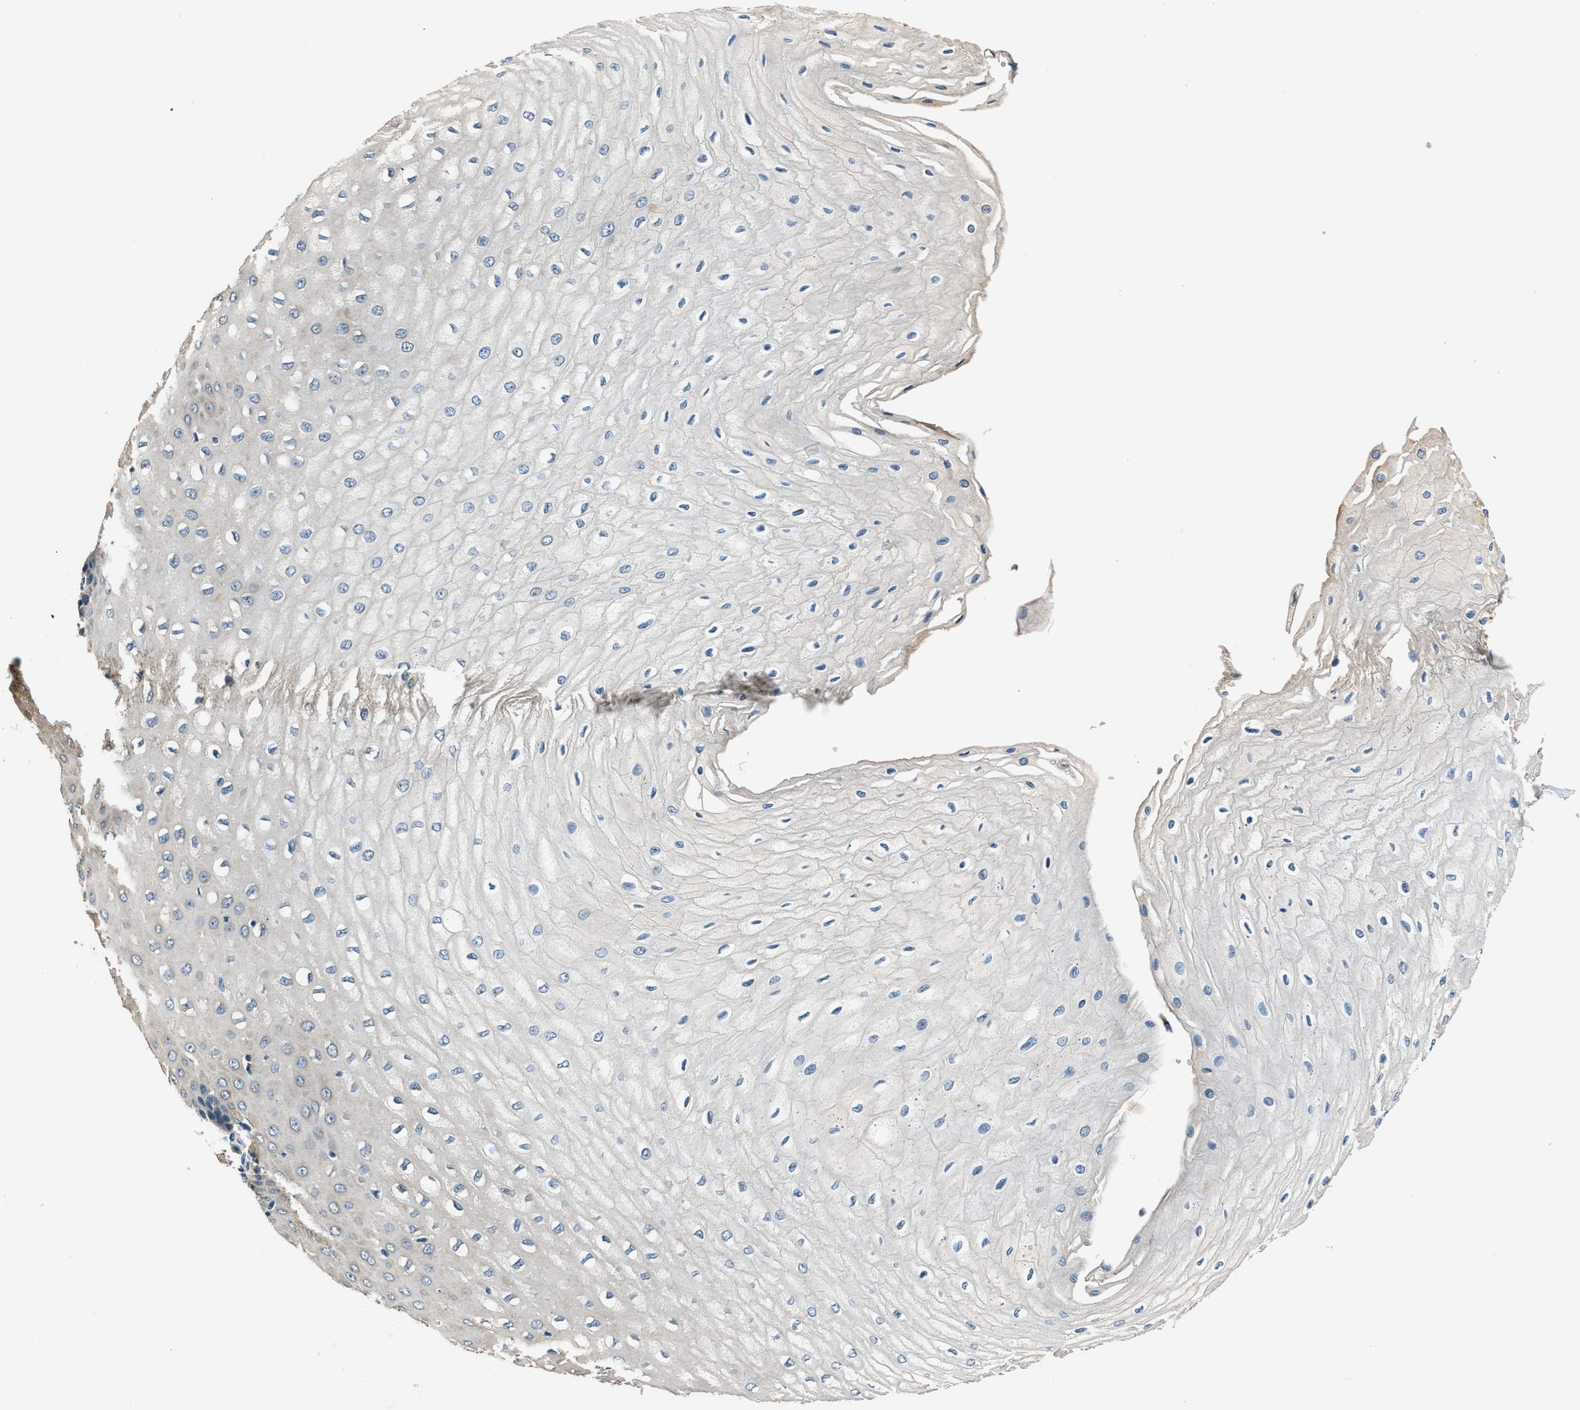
{"staining": {"intensity": "negative", "quantity": "none", "location": "none"}, "tissue": "esophagus", "cell_type": "Squamous epithelial cells", "image_type": "normal", "snomed": [{"axis": "morphology", "description": "Normal tissue, NOS"}, {"axis": "morphology", "description": "Squamous cell carcinoma, NOS"}, {"axis": "topography", "description": "Esophagus"}], "caption": "This is an immunohistochemistry photomicrograph of normal esophagus. There is no expression in squamous epithelial cells.", "gene": "NME8", "patient": {"sex": "male", "age": 65}}